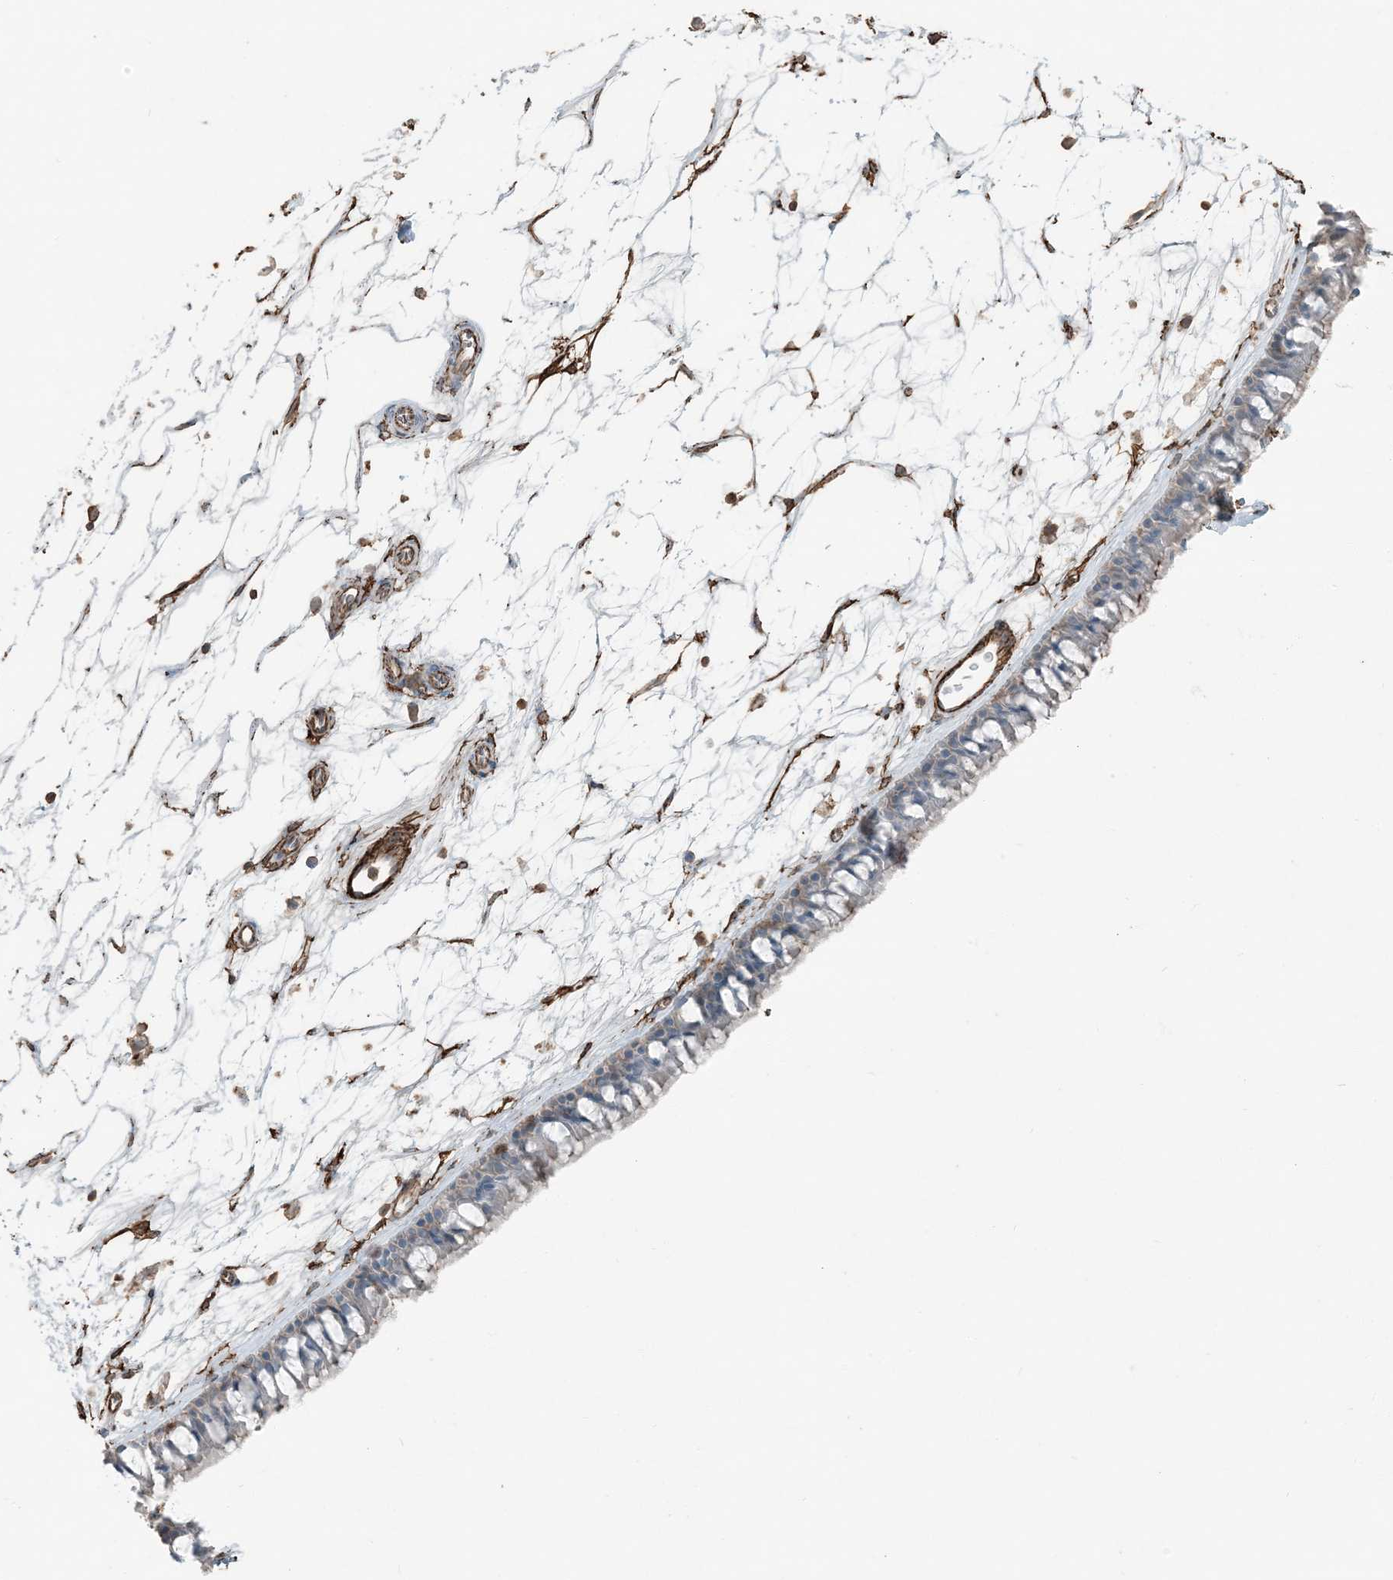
{"staining": {"intensity": "moderate", "quantity": "<25%", "location": "cytoplasmic/membranous"}, "tissue": "nasopharynx", "cell_type": "Respiratory epithelial cells", "image_type": "normal", "snomed": [{"axis": "morphology", "description": "Normal tissue, NOS"}, {"axis": "topography", "description": "Nasopharynx"}], "caption": "A brown stain shows moderate cytoplasmic/membranous positivity of a protein in respiratory epithelial cells of benign nasopharynx.", "gene": "APOBEC3C", "patient": {"sex": "male", "age": 64}}